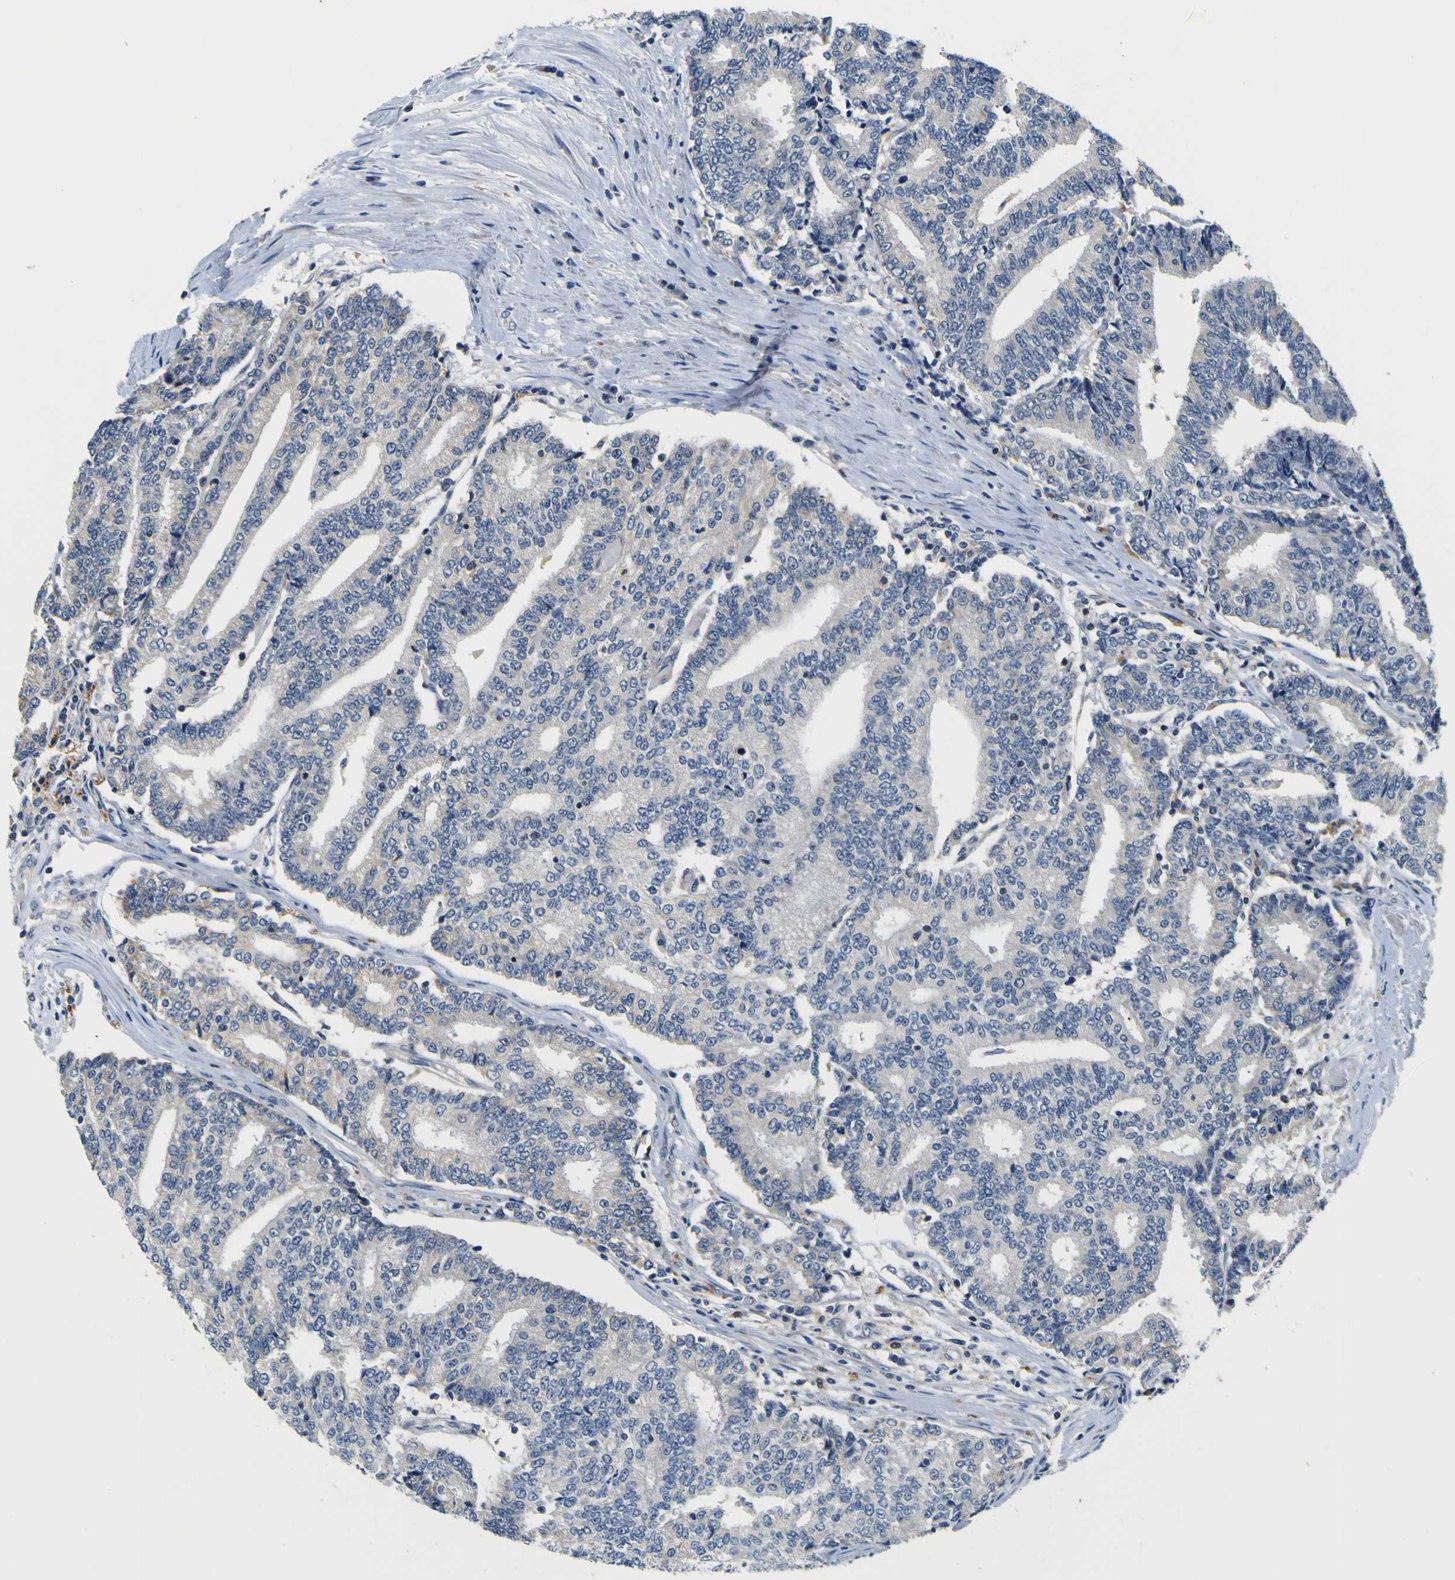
{"staining": {"intensity": "negative", "quantity": "none", "location": "none"}, "tissue": "prostate cancer", "cell_type": "Tumor cells", "image_type": "cancer", "snomed": [{"axis": "morphology", "description": "Normal tissue, NOS"}, {"axis": "morphology", "description": "Adenocarcinoma, High grade"}, {"axis": "topography", "description": "Prostate"}, {"axis": "topography", "description": "Seminal veicle"}], "caption": "The immunohistochemistry image has no significant staining in tumor cells of high-grade adenocarcinoma (prostate) tissue. (Stains: DAB (3,3'-diaminobenzidine) immunohistochemistry with hematoxylin counter stain, Microscopy: brightfield microscopy at high magnification).", "gene": "TNIK", "patient": {"sex": "male", "age": 55}}